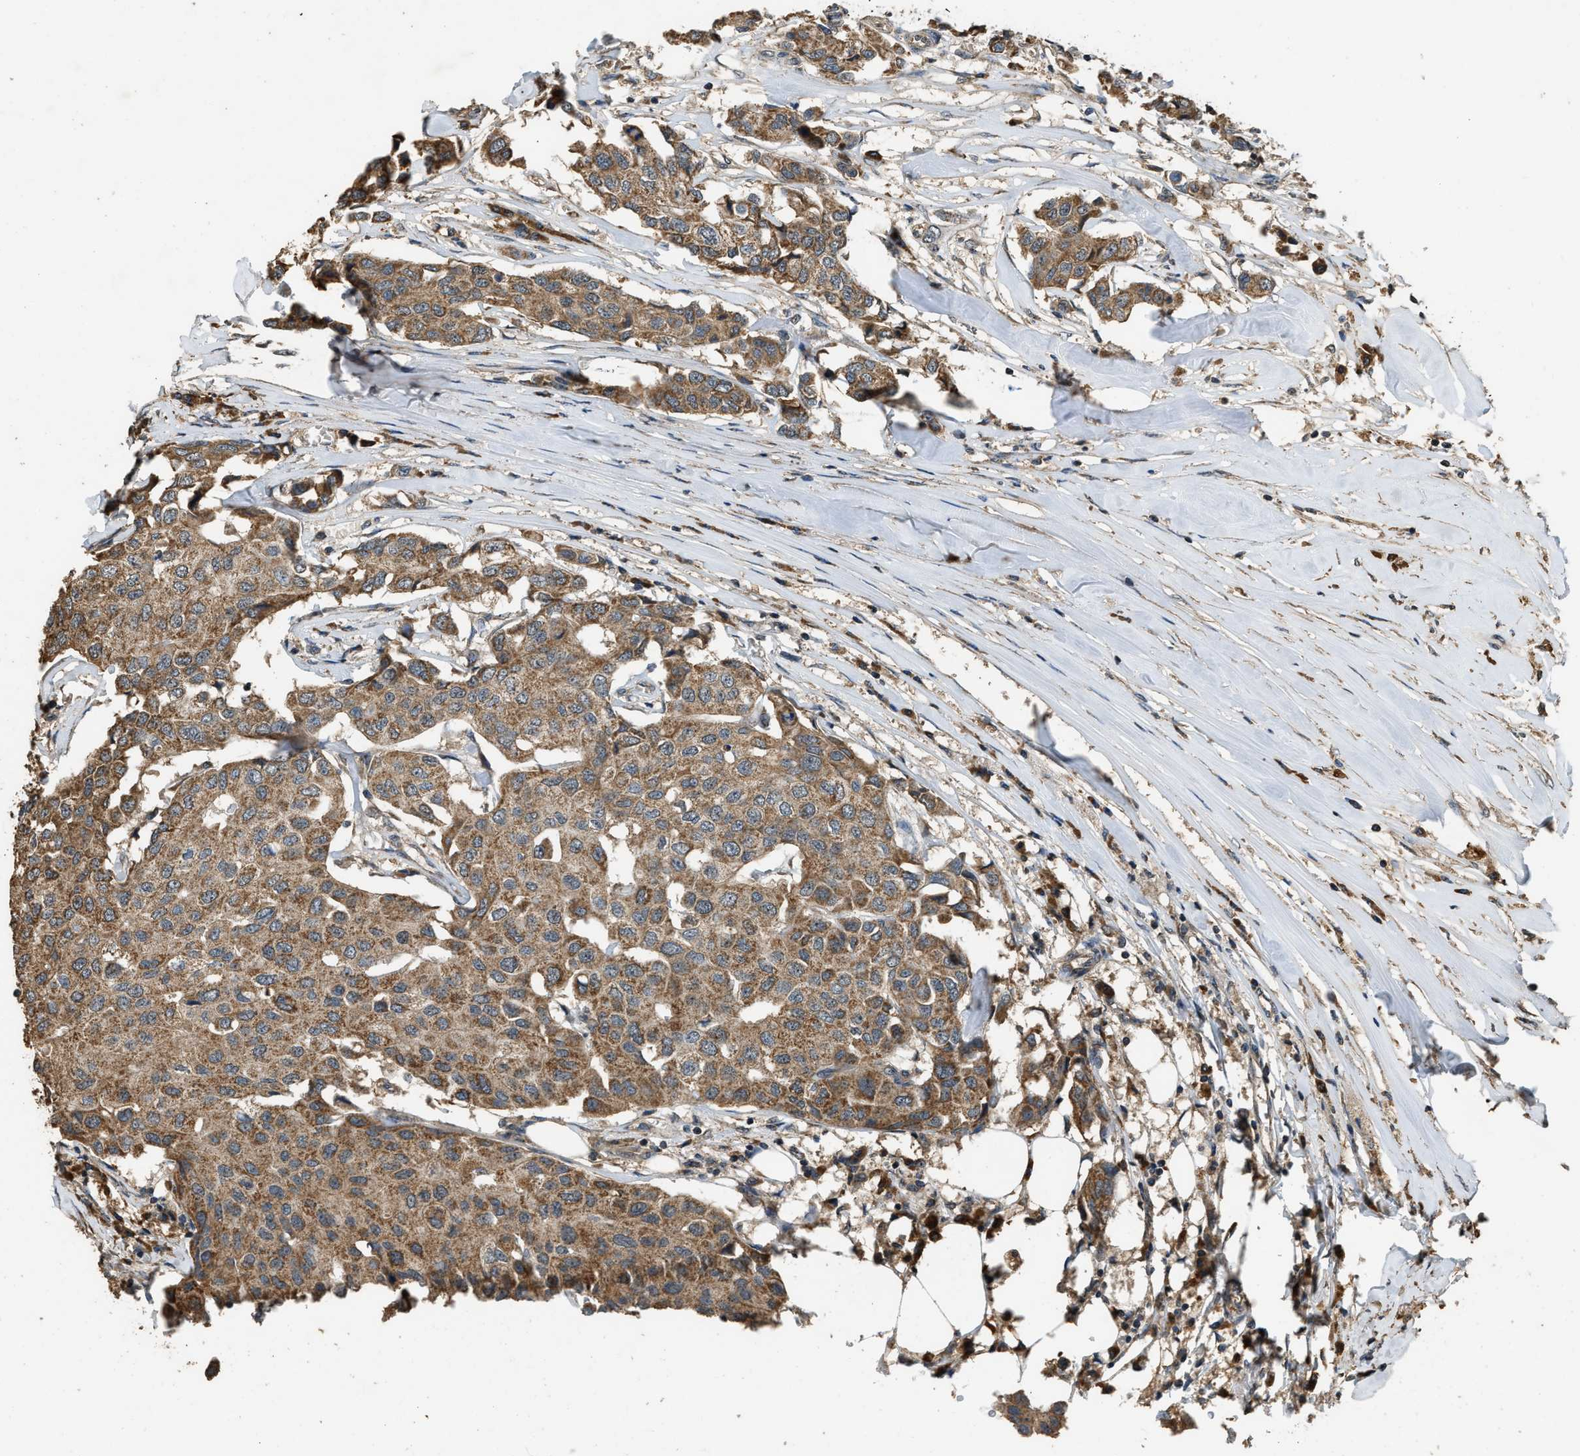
{"staining": {"intensity": "moderate", "quantity": ">75%", "location": "cytoplasmic/membranous"}, "tissue": "breast cancer", "cell_type": "Tumor cells", "image_type": "cancer", "snomed": [{"axis": "morphology", "description": "Duct carcinoma"}, {"axis": "topography", "description": "Breast"}], "caption": "Breast cancer tissue demonstrates moderate cytoplasmic/membranous positivity in about >75% of tumor cells", "gene": "DENND6B", "patient": {"sex": "female", "age": 80}}